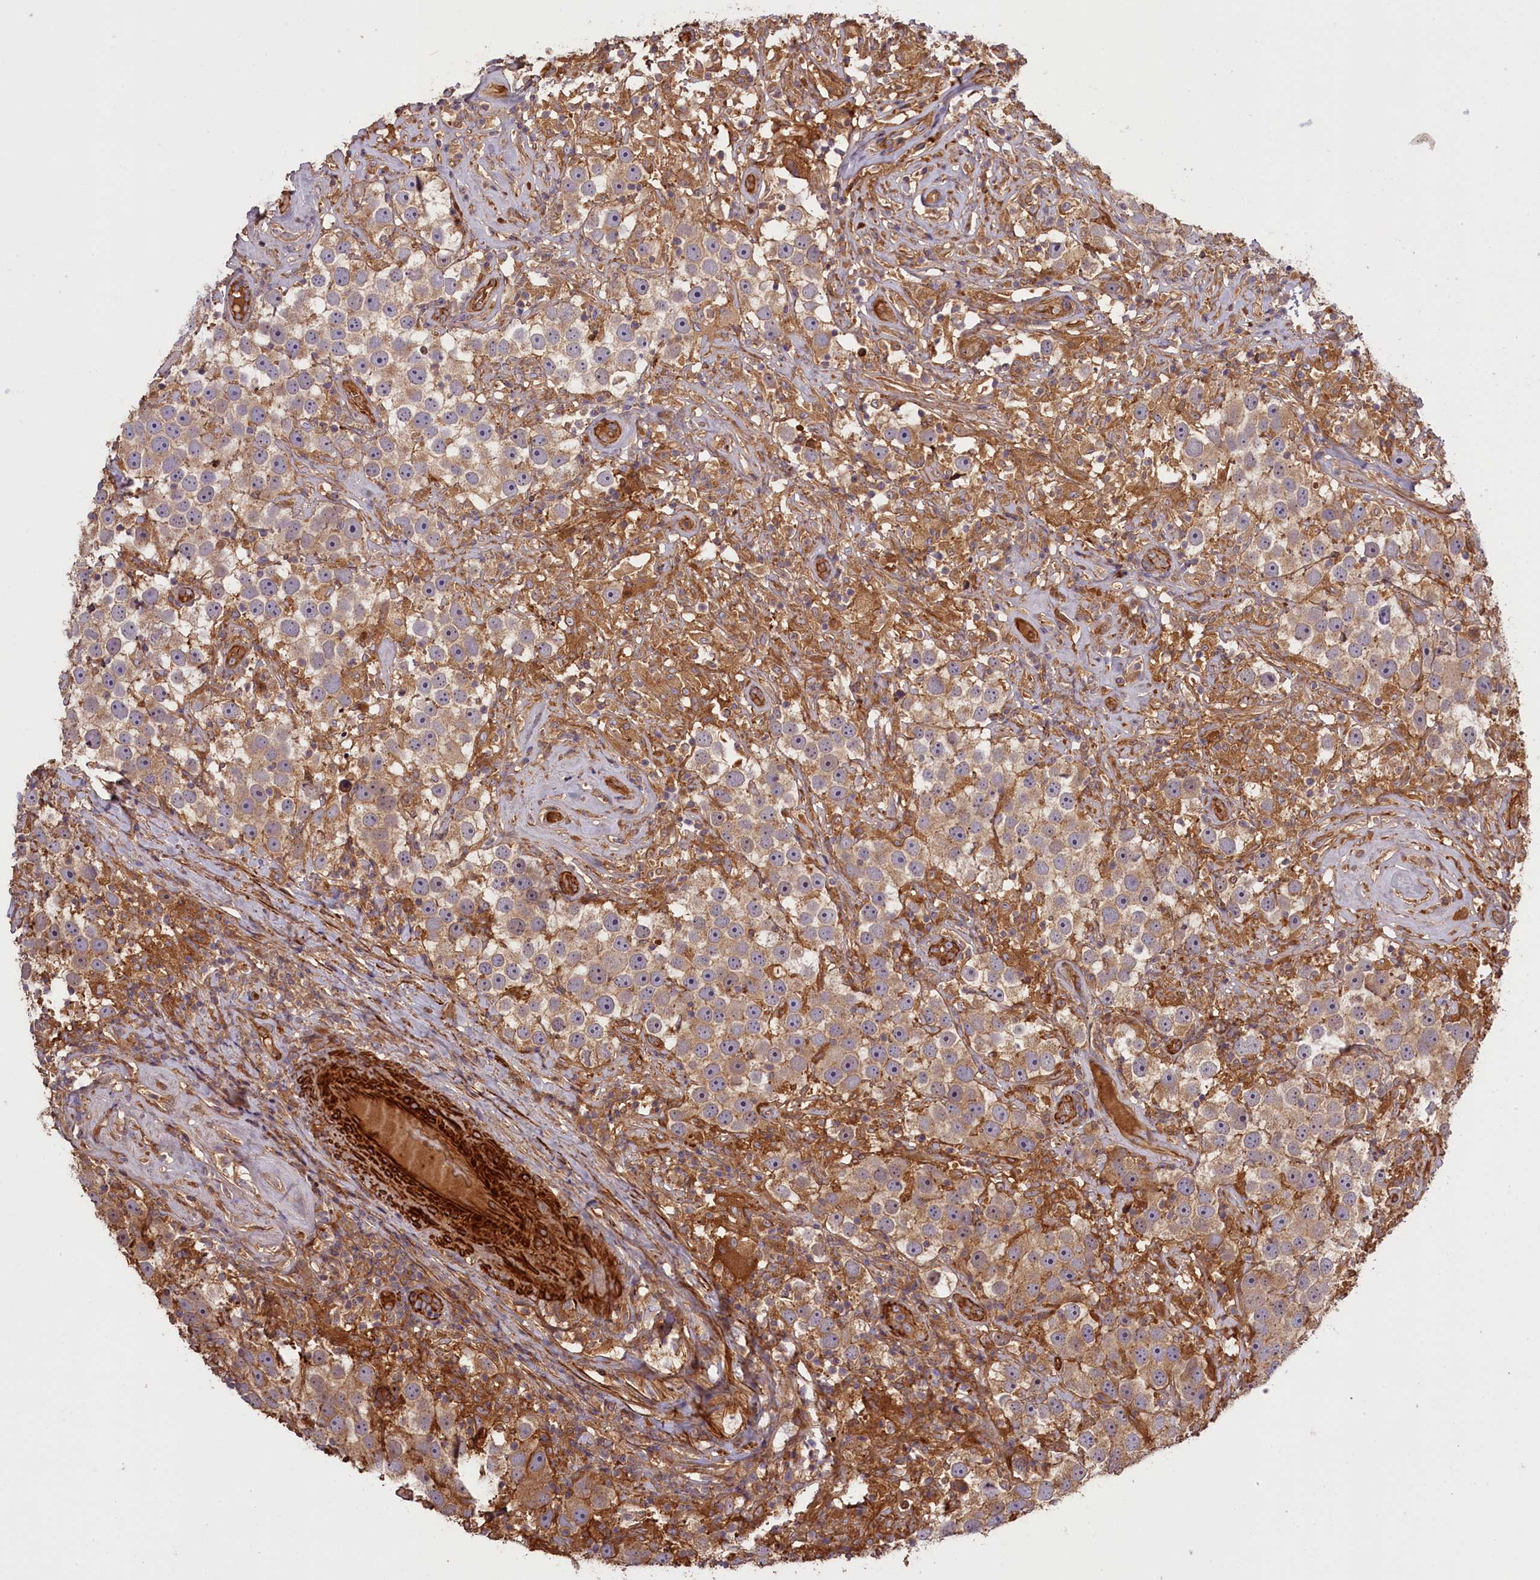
{"staining": {"intensity": "weak", "quantity": ">75%", "location": "cytoplasmic/membranous"}, "tissue": "testis cancer", "cell_type": "Tumor cells", "image_type": "cancer", "snomed": [{"axis": "morphology", "description": "Seminoma, NOS"}, {"axis": "topography", "description": "Testis"}], "caption": "Immunohistochemical staining of testis seminoma displays low levels of weak cytoplasmic/membranous staining in approximately >75% of tumor cells.", "gene": "FUZ", "patient": {"sex": "male", "age": 49}}